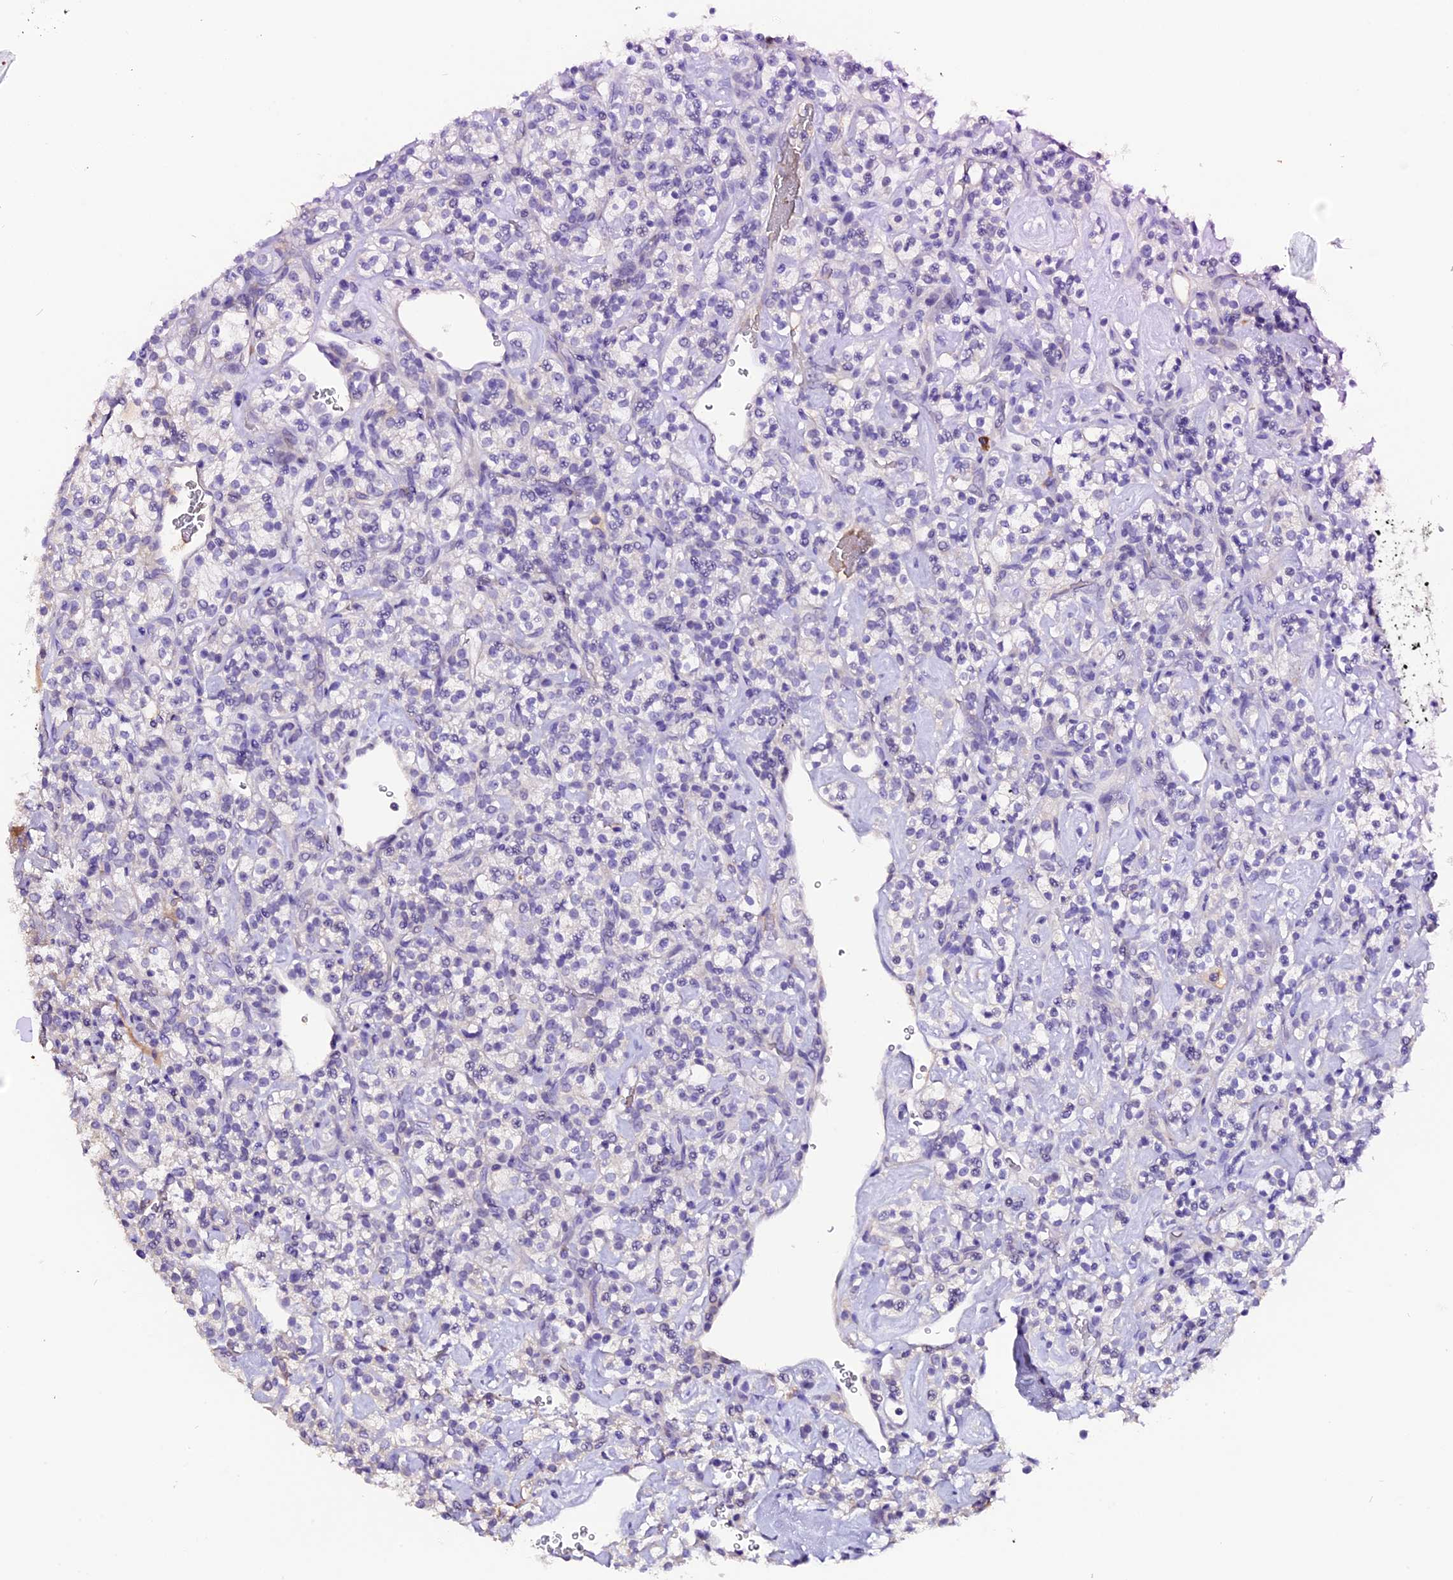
{"staining": {"intensity": "negative", "quantity": "none", "location": "none"}, "tissue": "renal cancer", "cell_type": "Tumor cells", "image_type": "cancer", "snomed": [{"axis": "morphology", "description": "Adenocarcinoma, NOS"}, {"axis": "topography", "description": "Kidney"}], "caption": "Immunohistochemical staining of human renal cancer displays no significant staining in tumor cells. The staining is performed using DAB brown chromogen with nuclei counter-stained in using hematoxylin.", "gene": "MEX3B", "patient": {"sex": "male", "age": 77}}